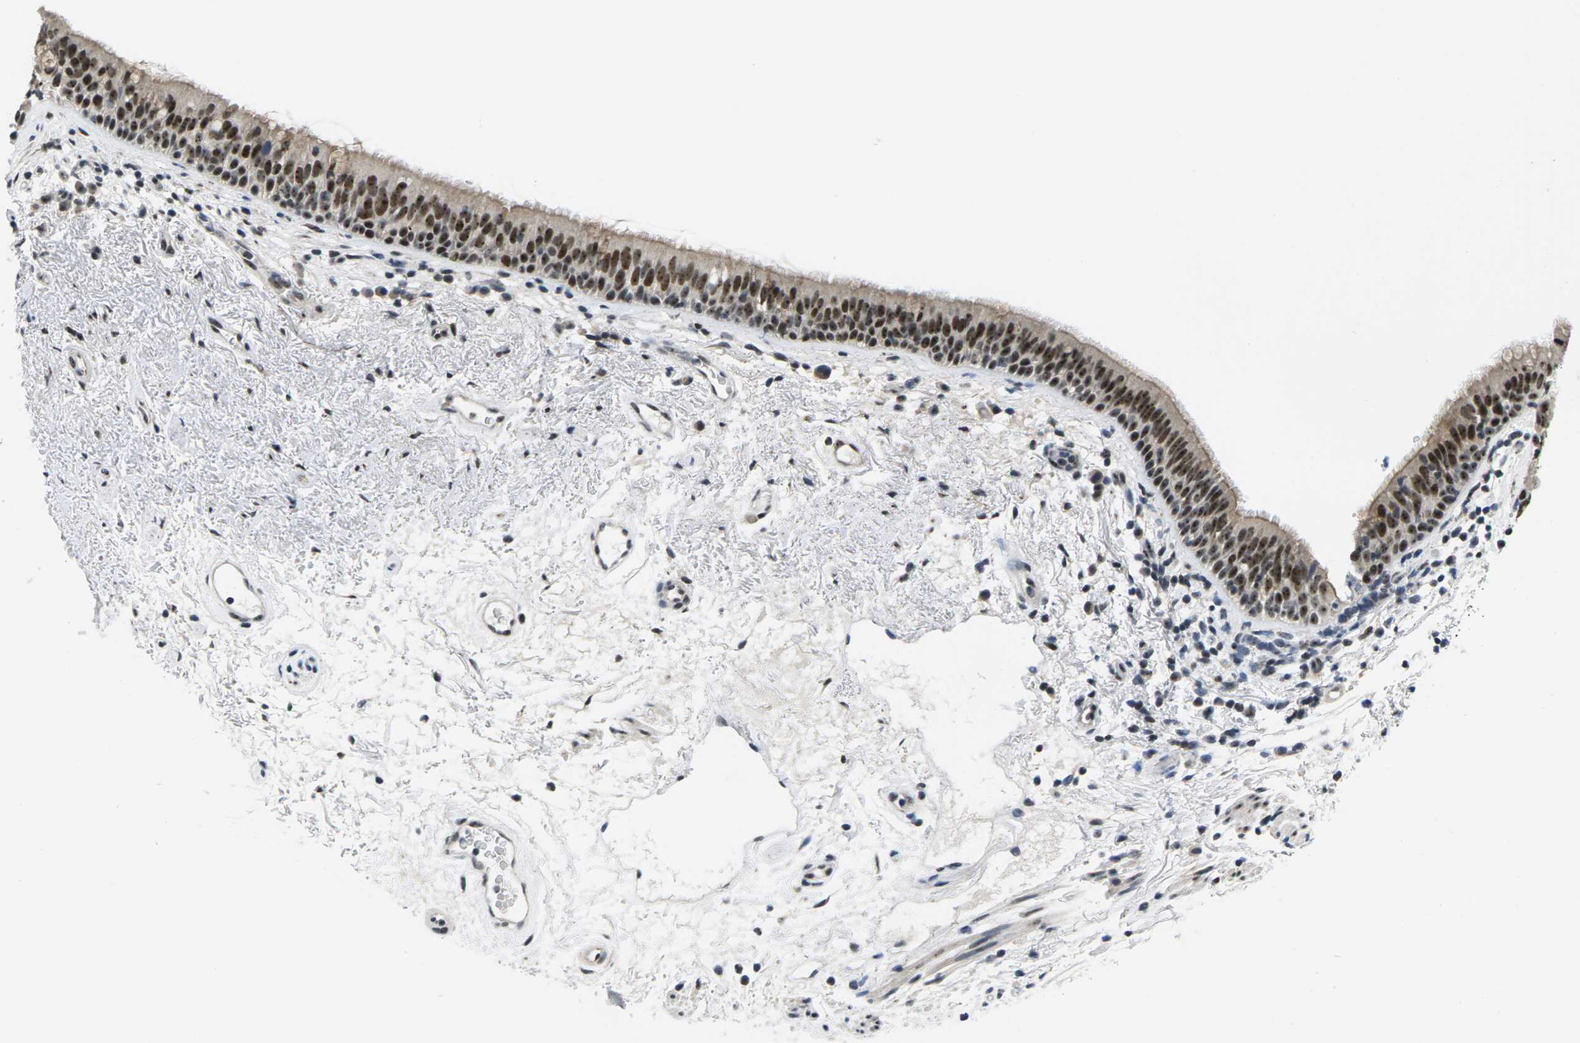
{"staining": {"intensity": "strong", "quantity": ">75%", "location": "nuclear"}, "tissue": "bronchus", "cell_type": "Respiratory epithelial cells", "image_type": "normal", "snomed": [{"axis": "morphology", "description": "Normal tissue, NOS"}, {"axis": "morphology", "description": "Inflammation, NOS"}, {"axis": "topography", "description": "Cartilage tissue"}, {"axis": "topography", "description": "Bronchus"}], "caption": "Benign bronchus shows strong nuclear staining in about >75% of respiratory epithelial cells.", "gene": "NSRP1", "patient": {"sex": "male", "age": 77}}